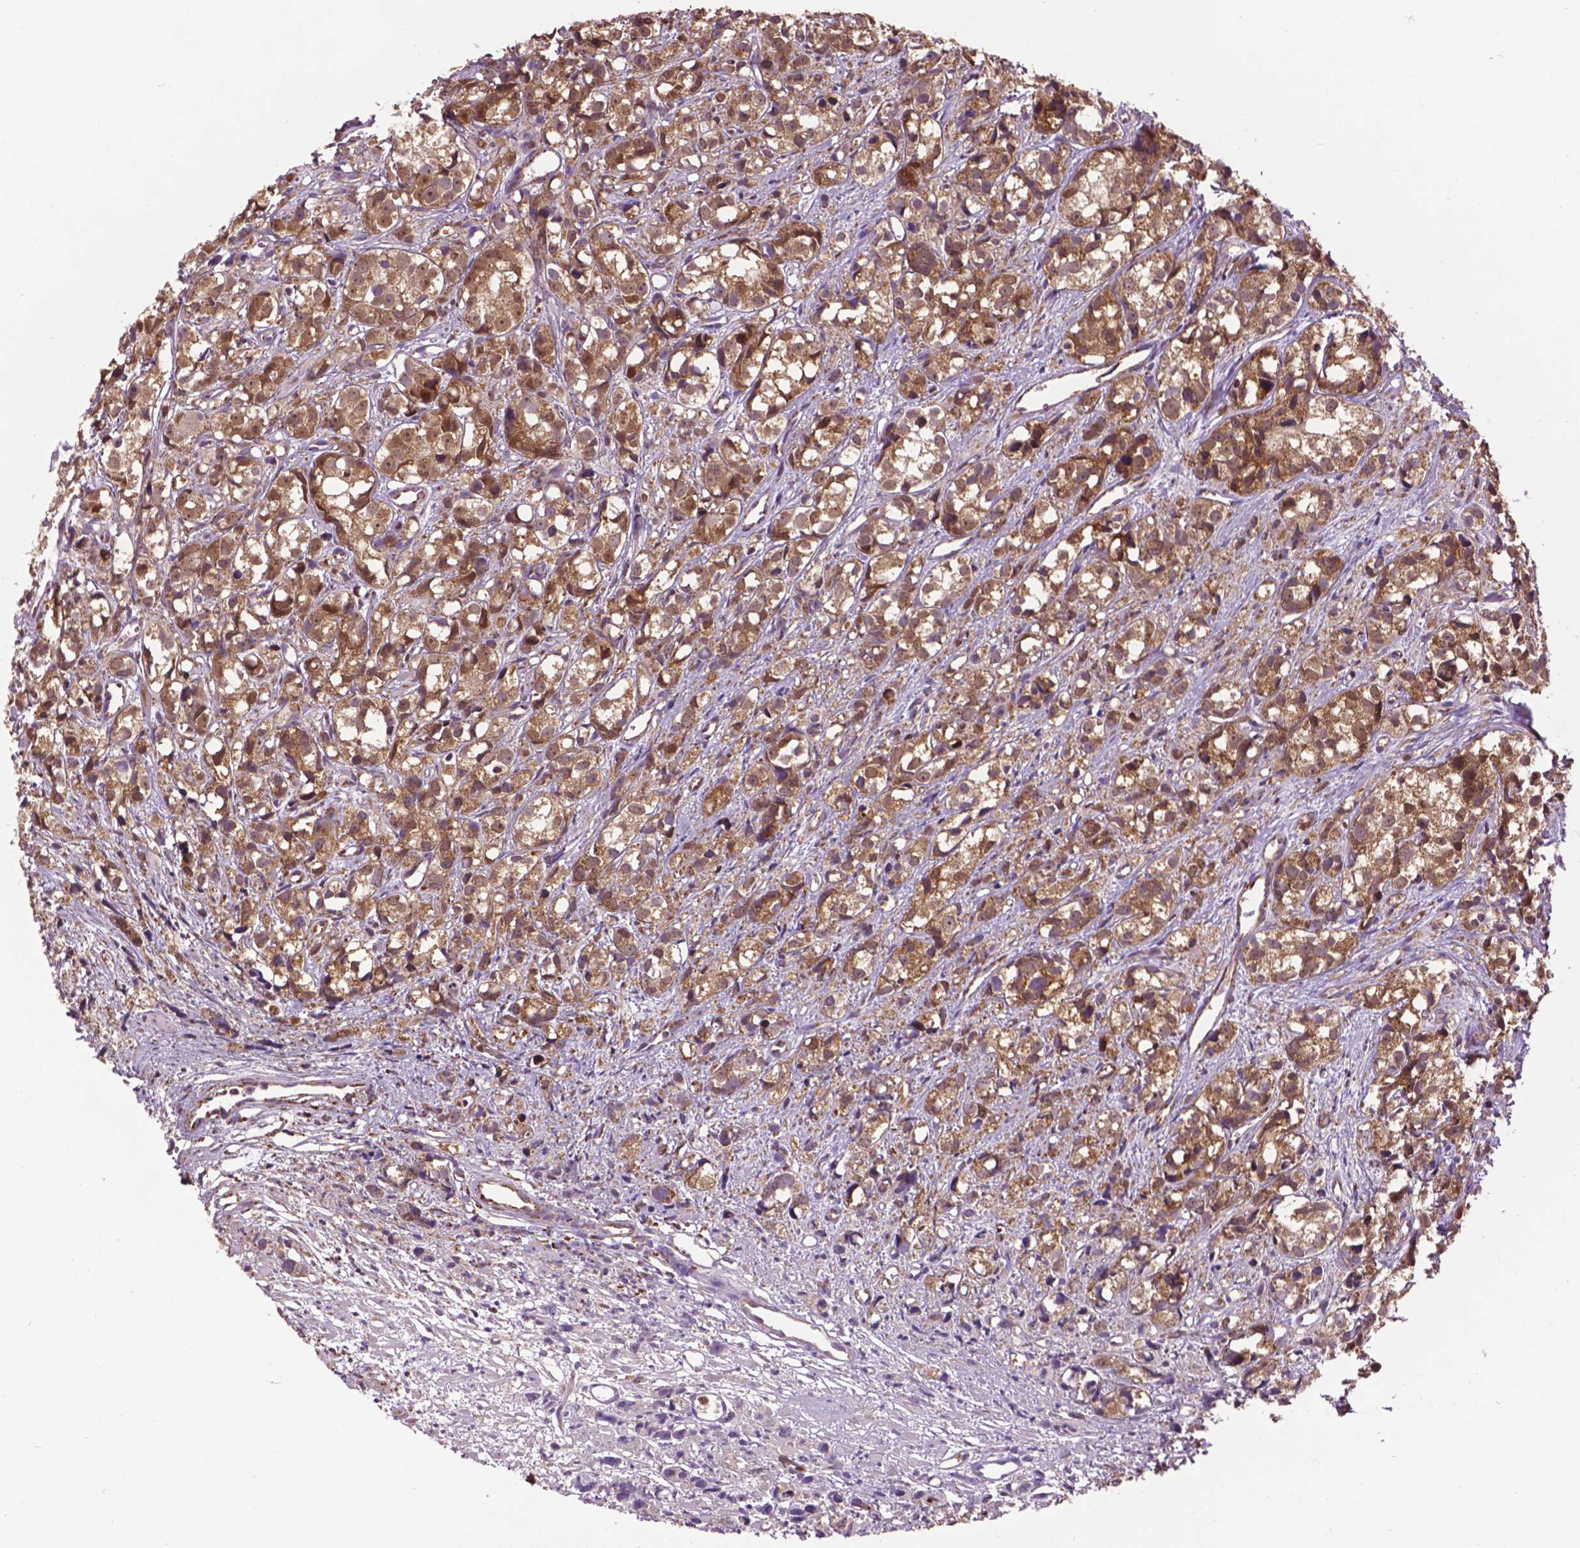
{"staining": {"intensity": "moderate", "quantity": ">75%", "location": "cytoplasmic/membranous"}, "tissue": "prostate cancer", "cell_type": "Tumor cells", "image_type": "cancer", "snomed": [{"axis": "morphology", "description": "Adenocarcinoma, High grade"}, {"axis": "topography", "description": "Prostate"}], "caption": "Moderate cytoplasmic/membranous expression for a protein is seen in approximately >75% of tumor cells of prostate cancer using immunohistochemistry (IHC).", "gene": "PYCR3", "patient": {"sex": "male", "age": 77}}